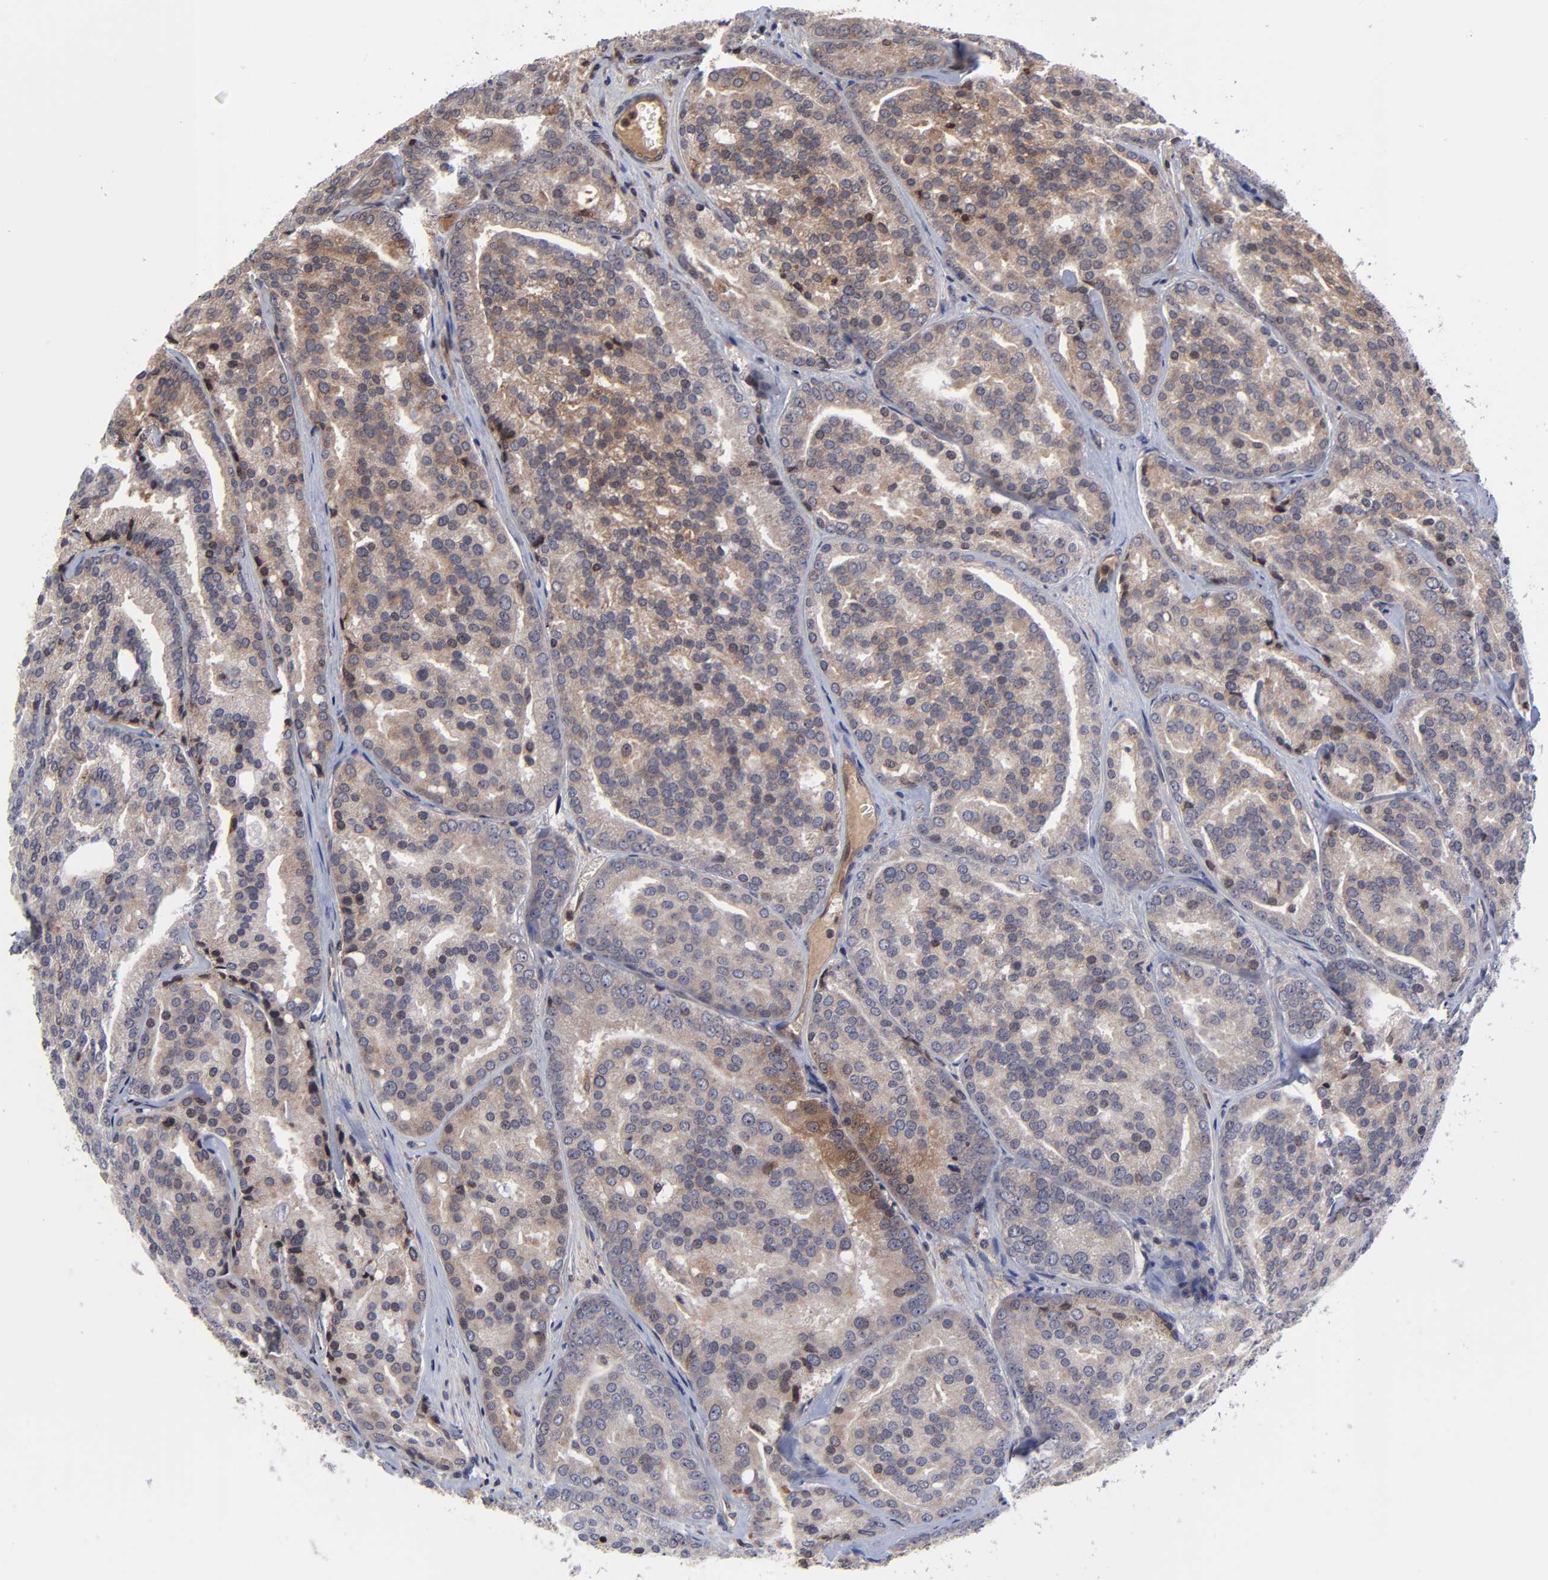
{"staining": {"intensity": "moderate", "quantity": "25%-75%", "location": "cytoplasmic/membranous"}, "tissue": "prostate cancer", "cell_type": "Tumor cells", "image_type": "cancer", "snomed": [{"axis": "morphology", "description": "Adenocarcinoma, High grade"}, {"axis": "topography", "description": "Prostate"}], "caption": "A photomicrograph of human prostate cancer (high-grade adenocarcinoma) stained for a protein shows moderate cytoplasmic/membranous brown staining in tumor cells. The staining was performed using DAB (3,3'-diaminobenzidine), with brown indicating positive protein expression. Nuclei are stained blue with hematoxylin.", "gene": "UBE2L6", "patient": {"sex": "male", "age": 64}}